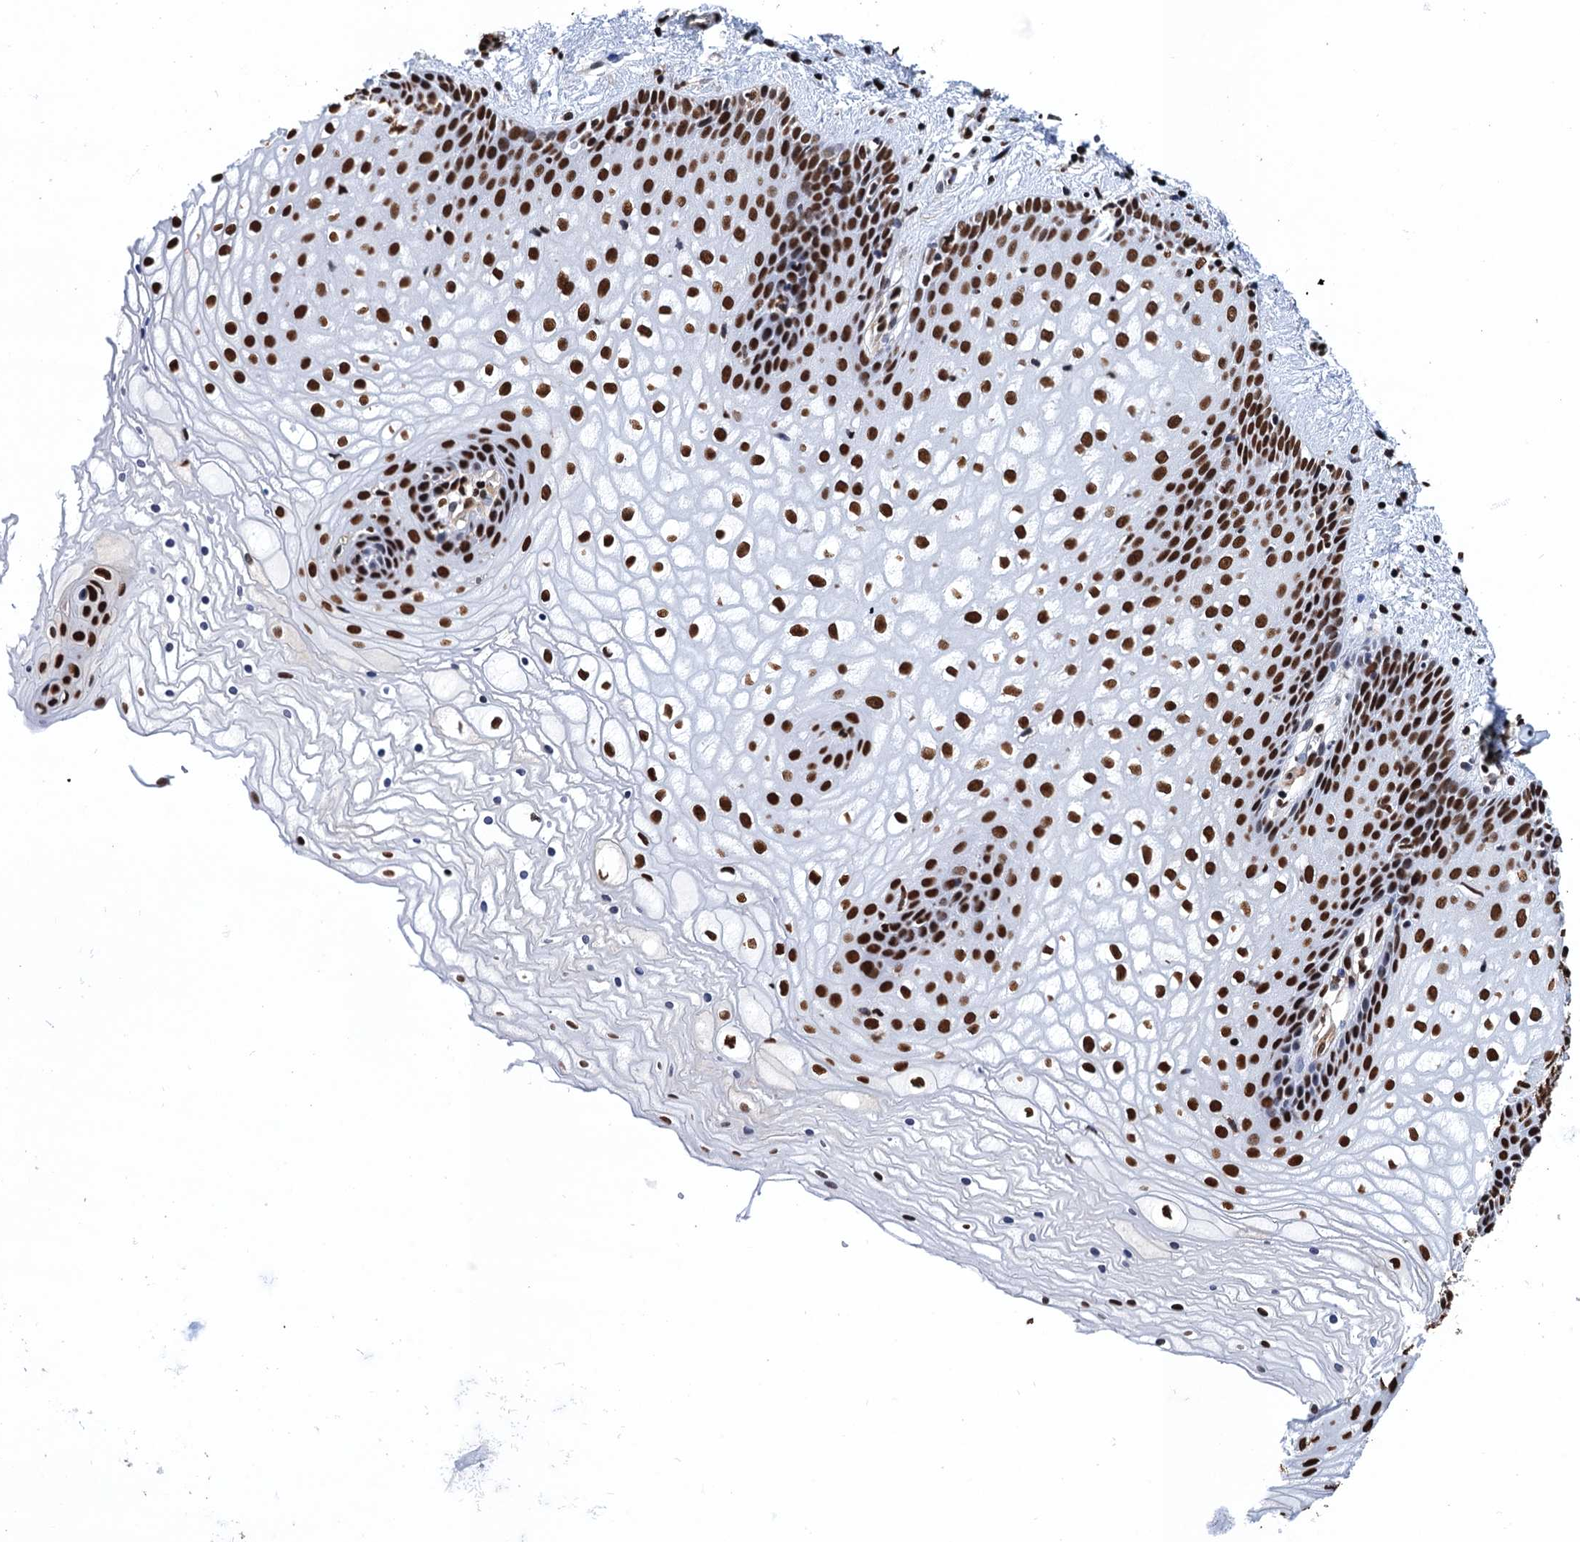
{"staining": {"intensity": "strong", "quantity": ">75%", "location": "nuclear"}, "tissue": "vagina", "cell_type": "Squamous epithelial cells", "image_type": "normal", "snomed": [{"axis": "morphology", "description": "Normal tissue, NOS"}, {"axis": "topography", "description": "Vagina"}], "caption": "Immunohistochemical staining of unremarkable vagina reveals >75% levels of strong nuclear protein positivity in approximately >75% of squamous epithelial cells. The protein of interest is stained brown, and the nuclei are stained in blue (DAB (3,3'-diaminobenzidine) IHC with brightfield microscopy, high magnification).", "gene": "UBA2", "patient": {"sex": "female", "age": 34}}